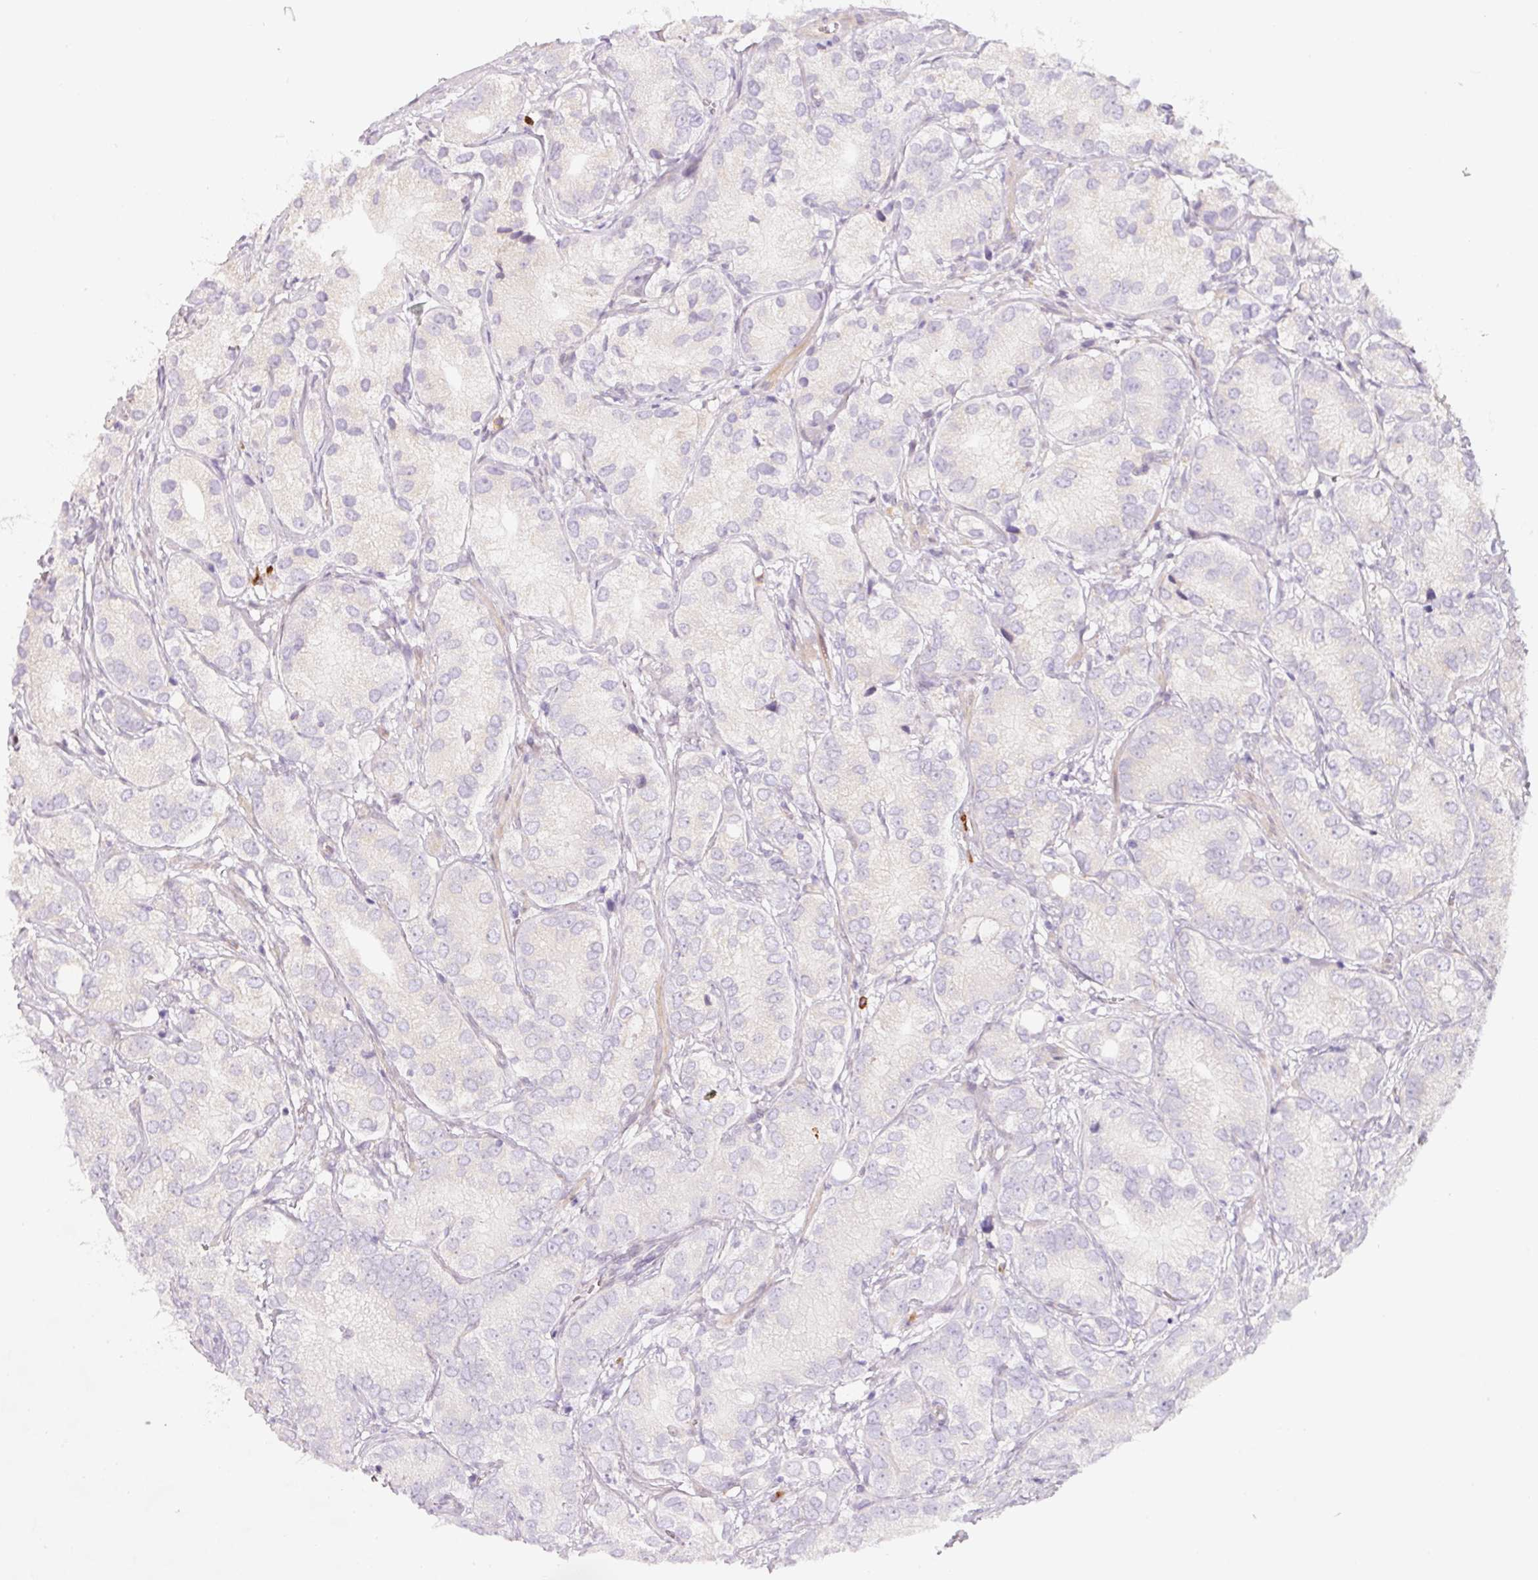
{"staining": {"intensity": "negative", "quantity": "none", "location": "none"}, "tissue": "prostate cancer", "cell_type": "Tumor cells", "image_type": "cancer", "snomed": [{"axis": "morphology", "description": "Adenocarcinoma, High grade"}, {"axis": "topography", "description": "Prostate"}], "caption": "There is no significant positivity in tumor cells of prostate cancer.", "gene": "NBPF11", "patient": {"sex": "male", "age": 82}}